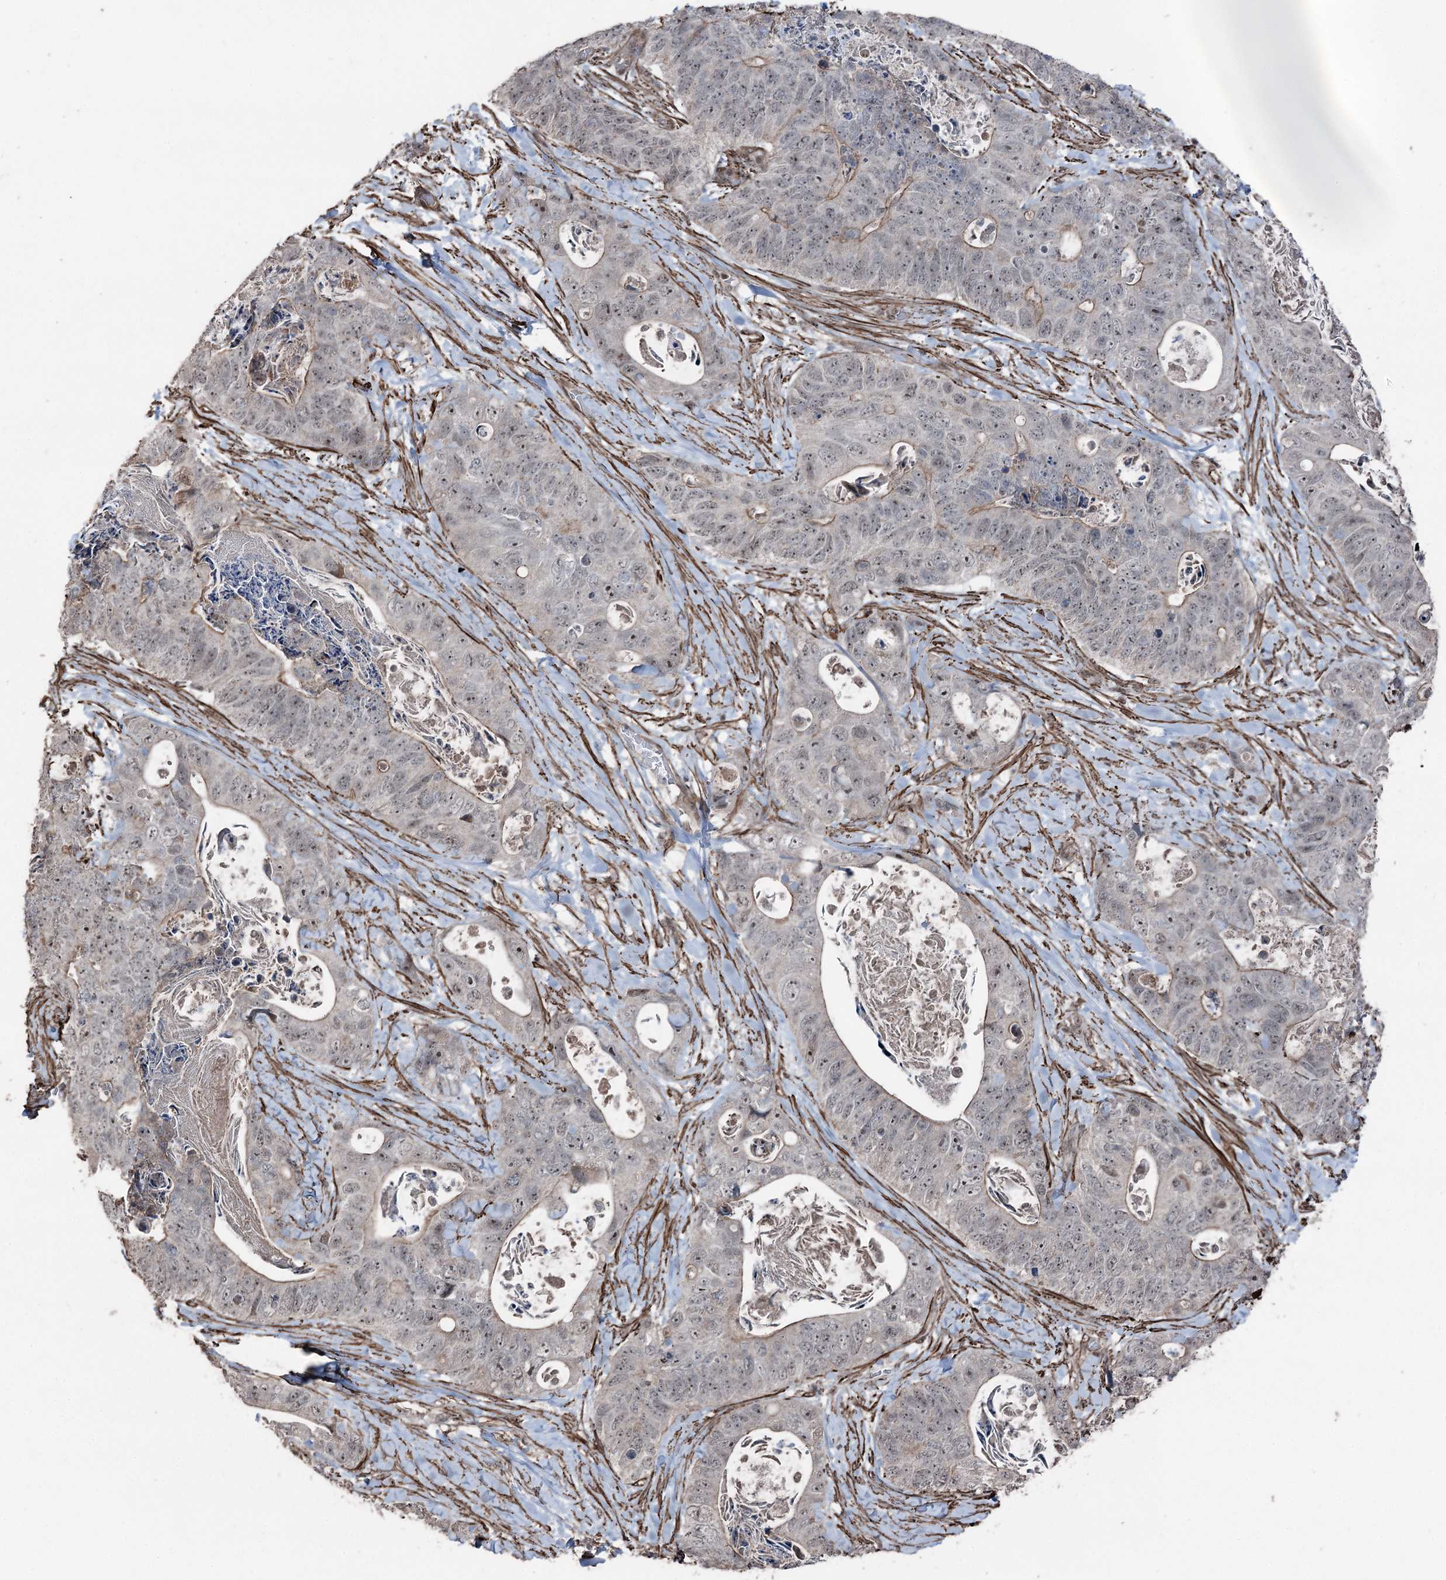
{"staining": {"intensity": "weak", "quantity": "<25%", "location": "nuclear"}, "tissue": "stomach cancer", "cell_type": "Tumor cells", "image_type": "cancer", "snomed": [{"axis": "morphology", "description": "Adenocarcinoma, NOS"}, {"axis": "topography", "description": "Stomach"}], "caption": "Adenocarcinoma (stomach) stained for a protein using immunohistochemistry exhibits no positivity tumor cells.", "gene": "CCDC82", "patient": {"sex": "female", "age": 89}}